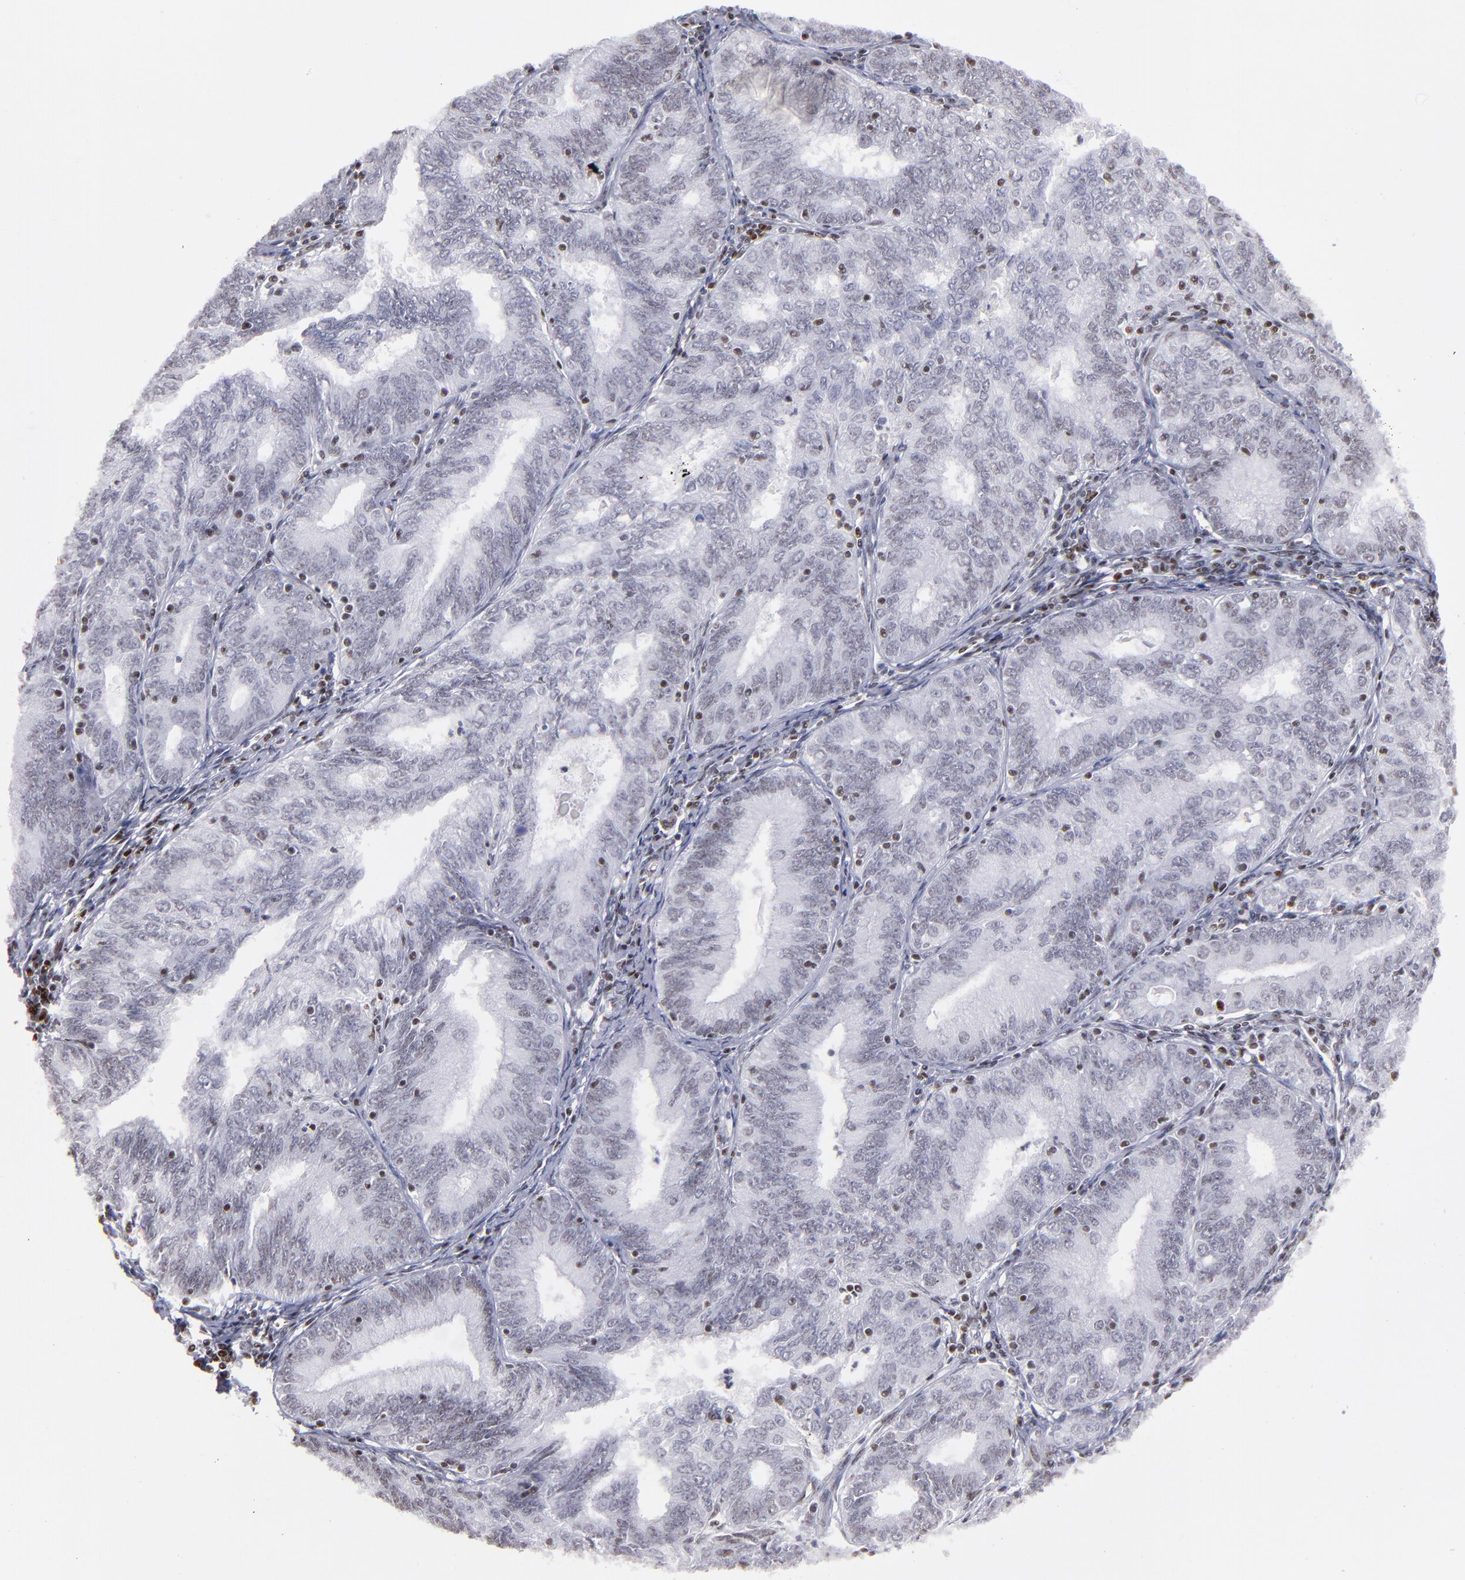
{"staining": {"intensity": "negative", "quantity": "none", "location": "none"}, "tissue": "endometrial cancer", "cell_type": "Tumor cells", "image_type": "cancer", "snomed": [{"axis": "morphology", "description": "Adenocarcinoma, NOS"}, {"axis": "topography", "description": "Endometrium"}], "caption": "DAB immunohistochemical staining of endometrial adenocarcinoma reveals no significant expression in tumor cells.", "gene": "TERF2", "patient": {"sex": "female", "age": 69}}